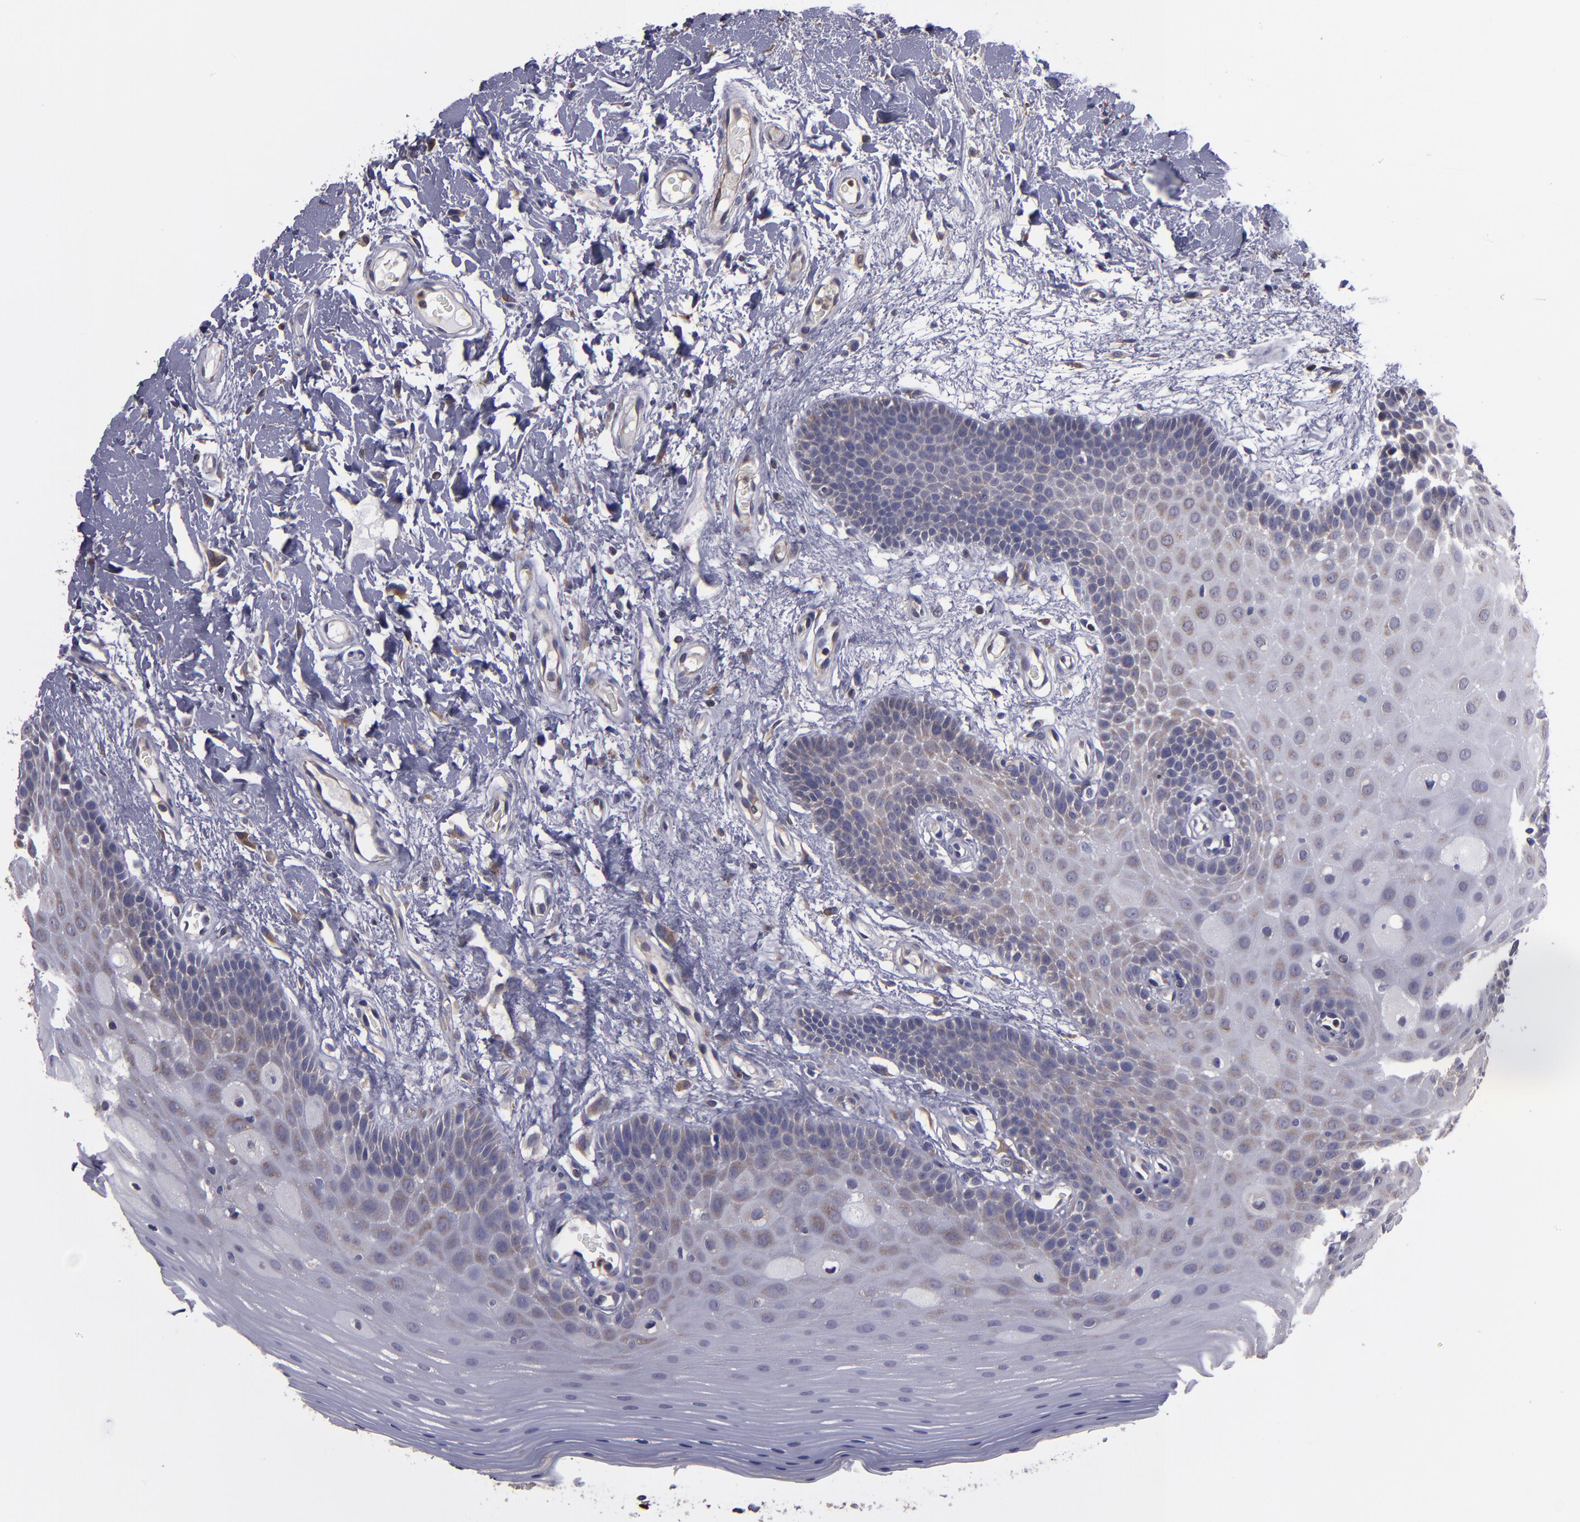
{"staining": {"intensity": "moderate", "quantity": "25%-75%", "location": "cytoplasmic/membranous"}, "tissue": "oral mucosa", "cell_type": "Squamous epithelial cells", "image_type": "normal", "snomed": [{"axis": "morphology", "description": "Normal tissue, NOS"}, {"axis": "morphology", "description": "Squamous cell carcinoma, NOS"}, {"axis": "topography", "description": "Skeletal muscle"}, {"axis": "topography", "description": "Oral tissue"}, {"axis": "topography", "description": "Head-Neck"}], "caption": "Brown immunohistochemical staining in benign oral mucosa demonstrates moderate cytoplasmic/membranous positivity in approximately 25%-75% of squamous epithelial cells. The protein of interest is stained brown, and the nuclei are stained in blue (DAB IHC with brightfield microscopy, high magnification).", "gene": "CARS1", "patient": {"sex": "male", "age": 71}}